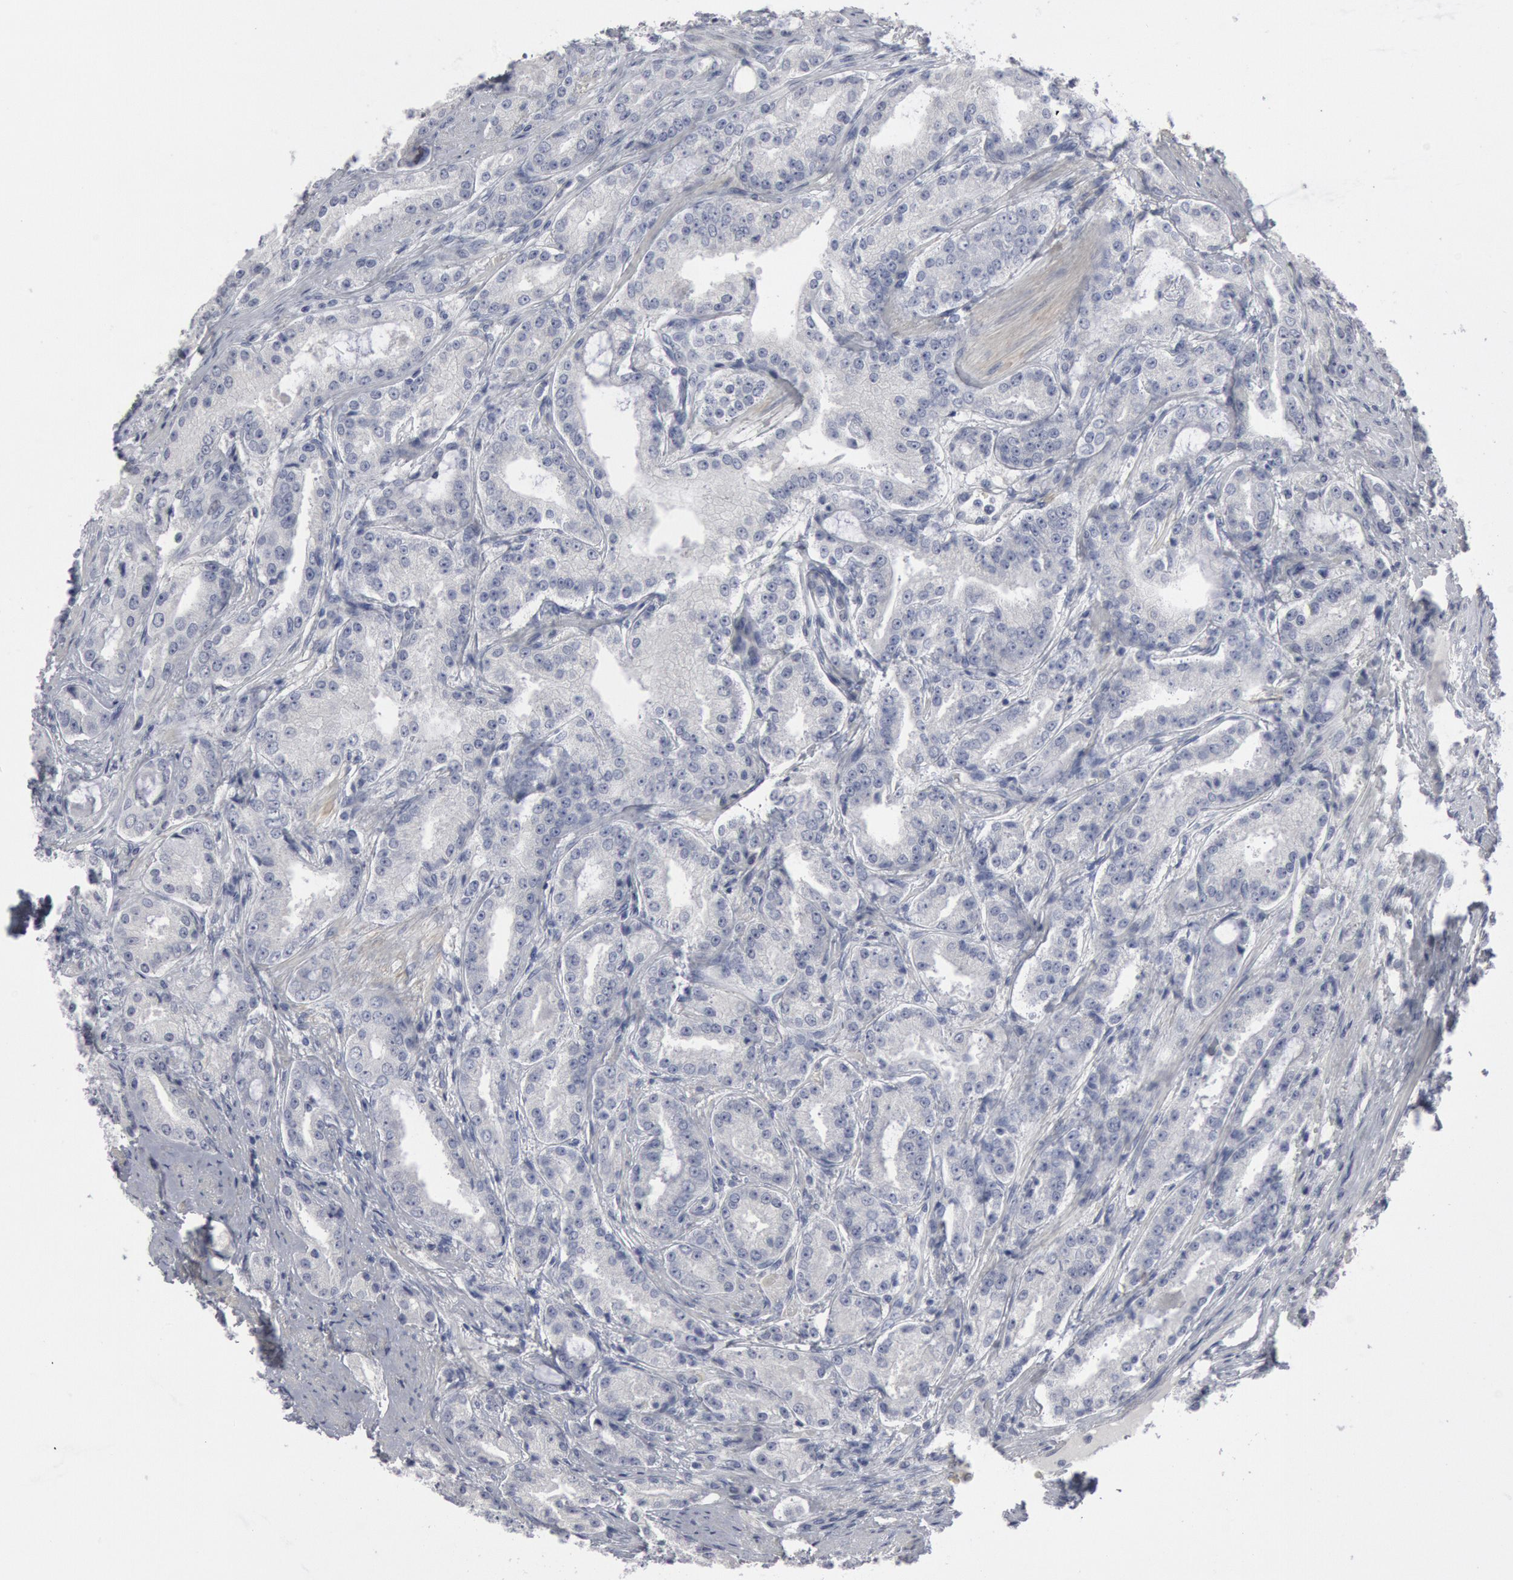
{"staining": {"intensity": "negative", "quantity": "none", "location": "none"}, "tissue": "prostate cancer", "cell_type": "Tumor cells", "image_type": "cancer", "snomed": [{"axis": "morphology", "description": "Adenocarcinoma, Medium grade"}, {"axis": "topography", "description": "Prostate"}], "caption": "DAB immunohistochemical staining of human prostate cancer (medium-grade adenocarcinoma) exhibits no significant positivity in tumor cells.", "gene": "DMC1", "patient": {"sex": "male", "age": 72}}